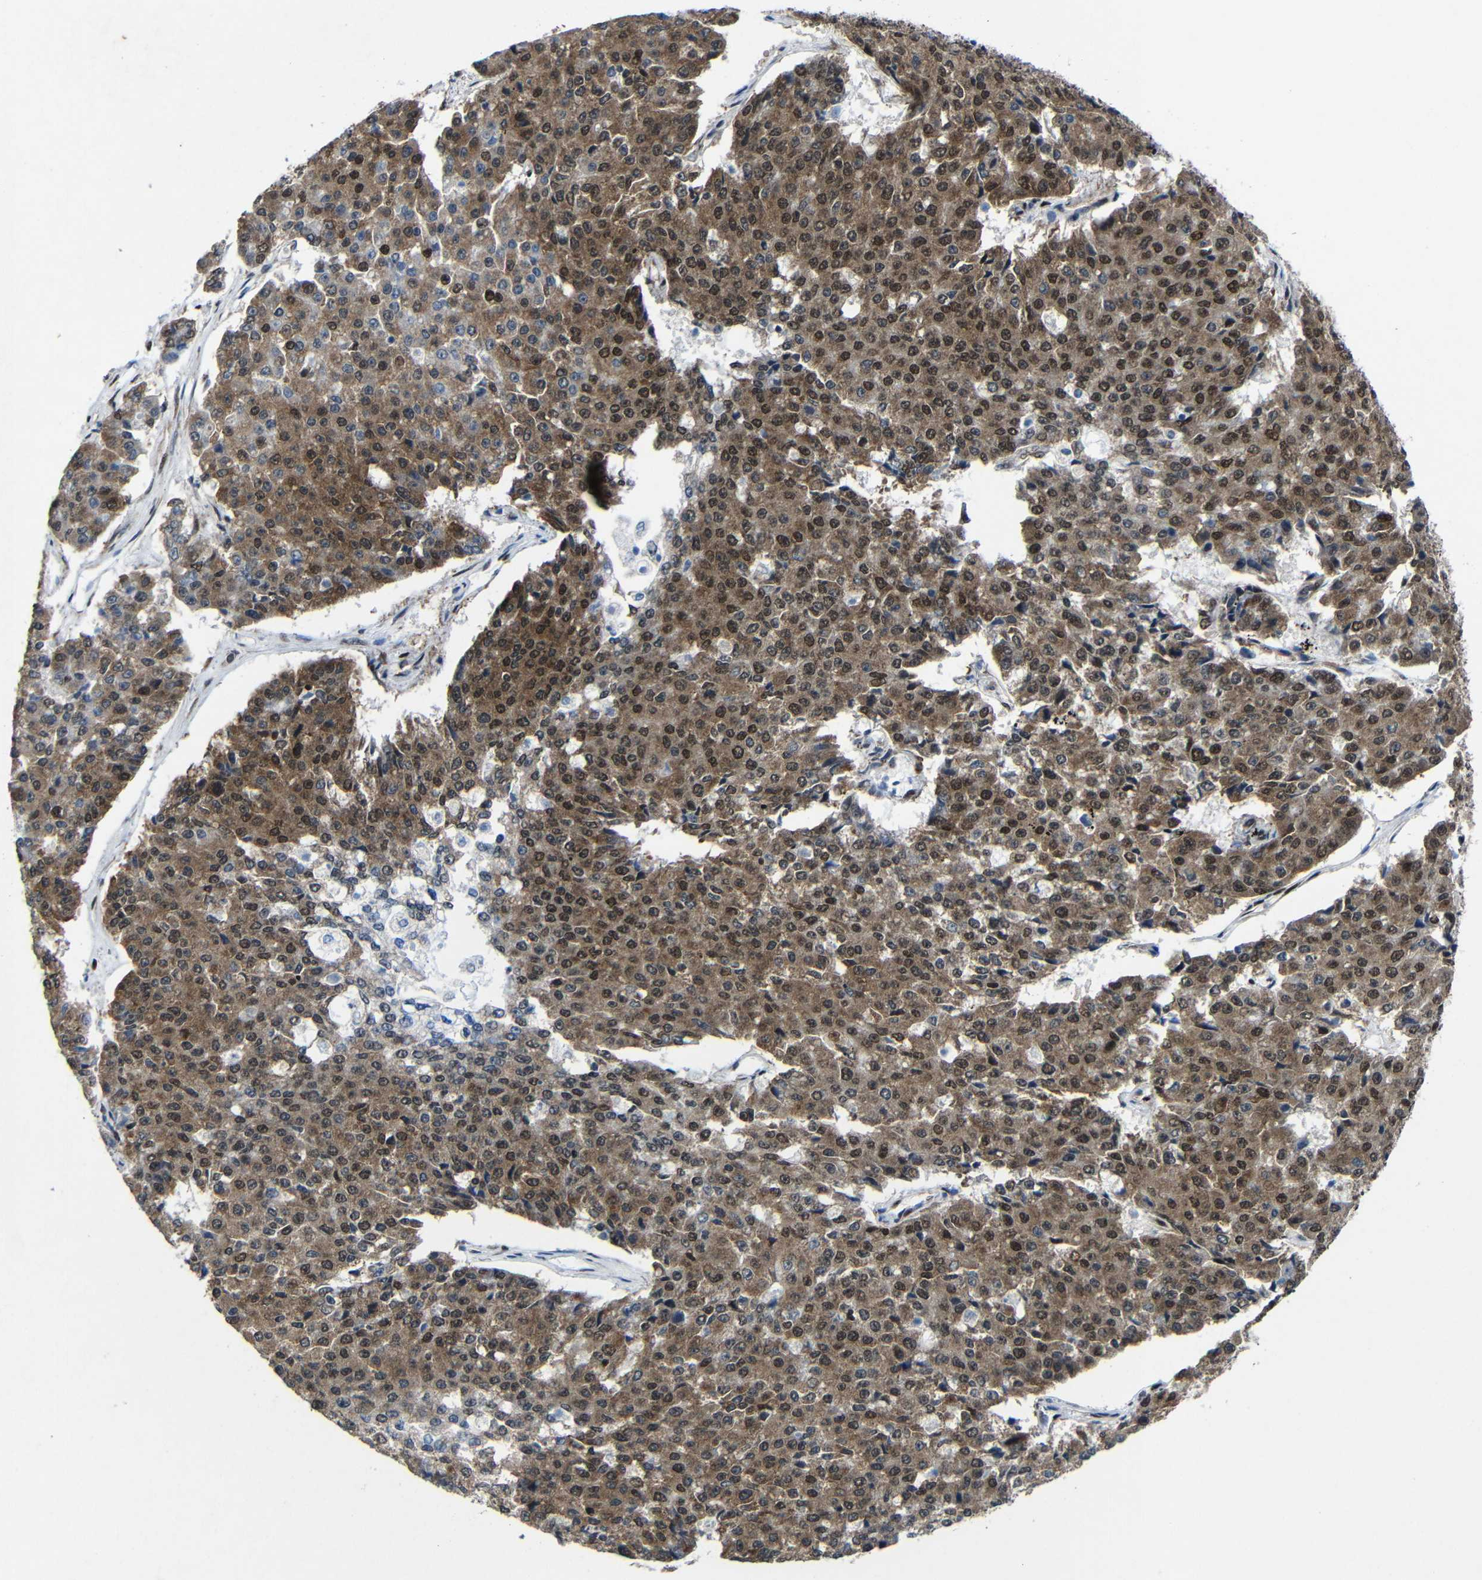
{"staining": {"intensity": "moderate", "quantity": ">75%", "location": "cytoplasmic/membranous,nuclear"}, "tissue": "pancreatic cancer", "cell_type": "Tumor cells", "image_type": "cancer", "snomed": [{"axis": "morphology", "description": "Adenocarcinoma, NOS"}, {"axis": "topography", "description": "Pancreas"}], "caption": "Pancreatic adenocarcinoma tissue reveals moderate cytoplasmic/membranous and nuclear positivity in about >75% of tumor cells", "gene": "PTBP1", "patient": {"sex": "male", "age": 50}}